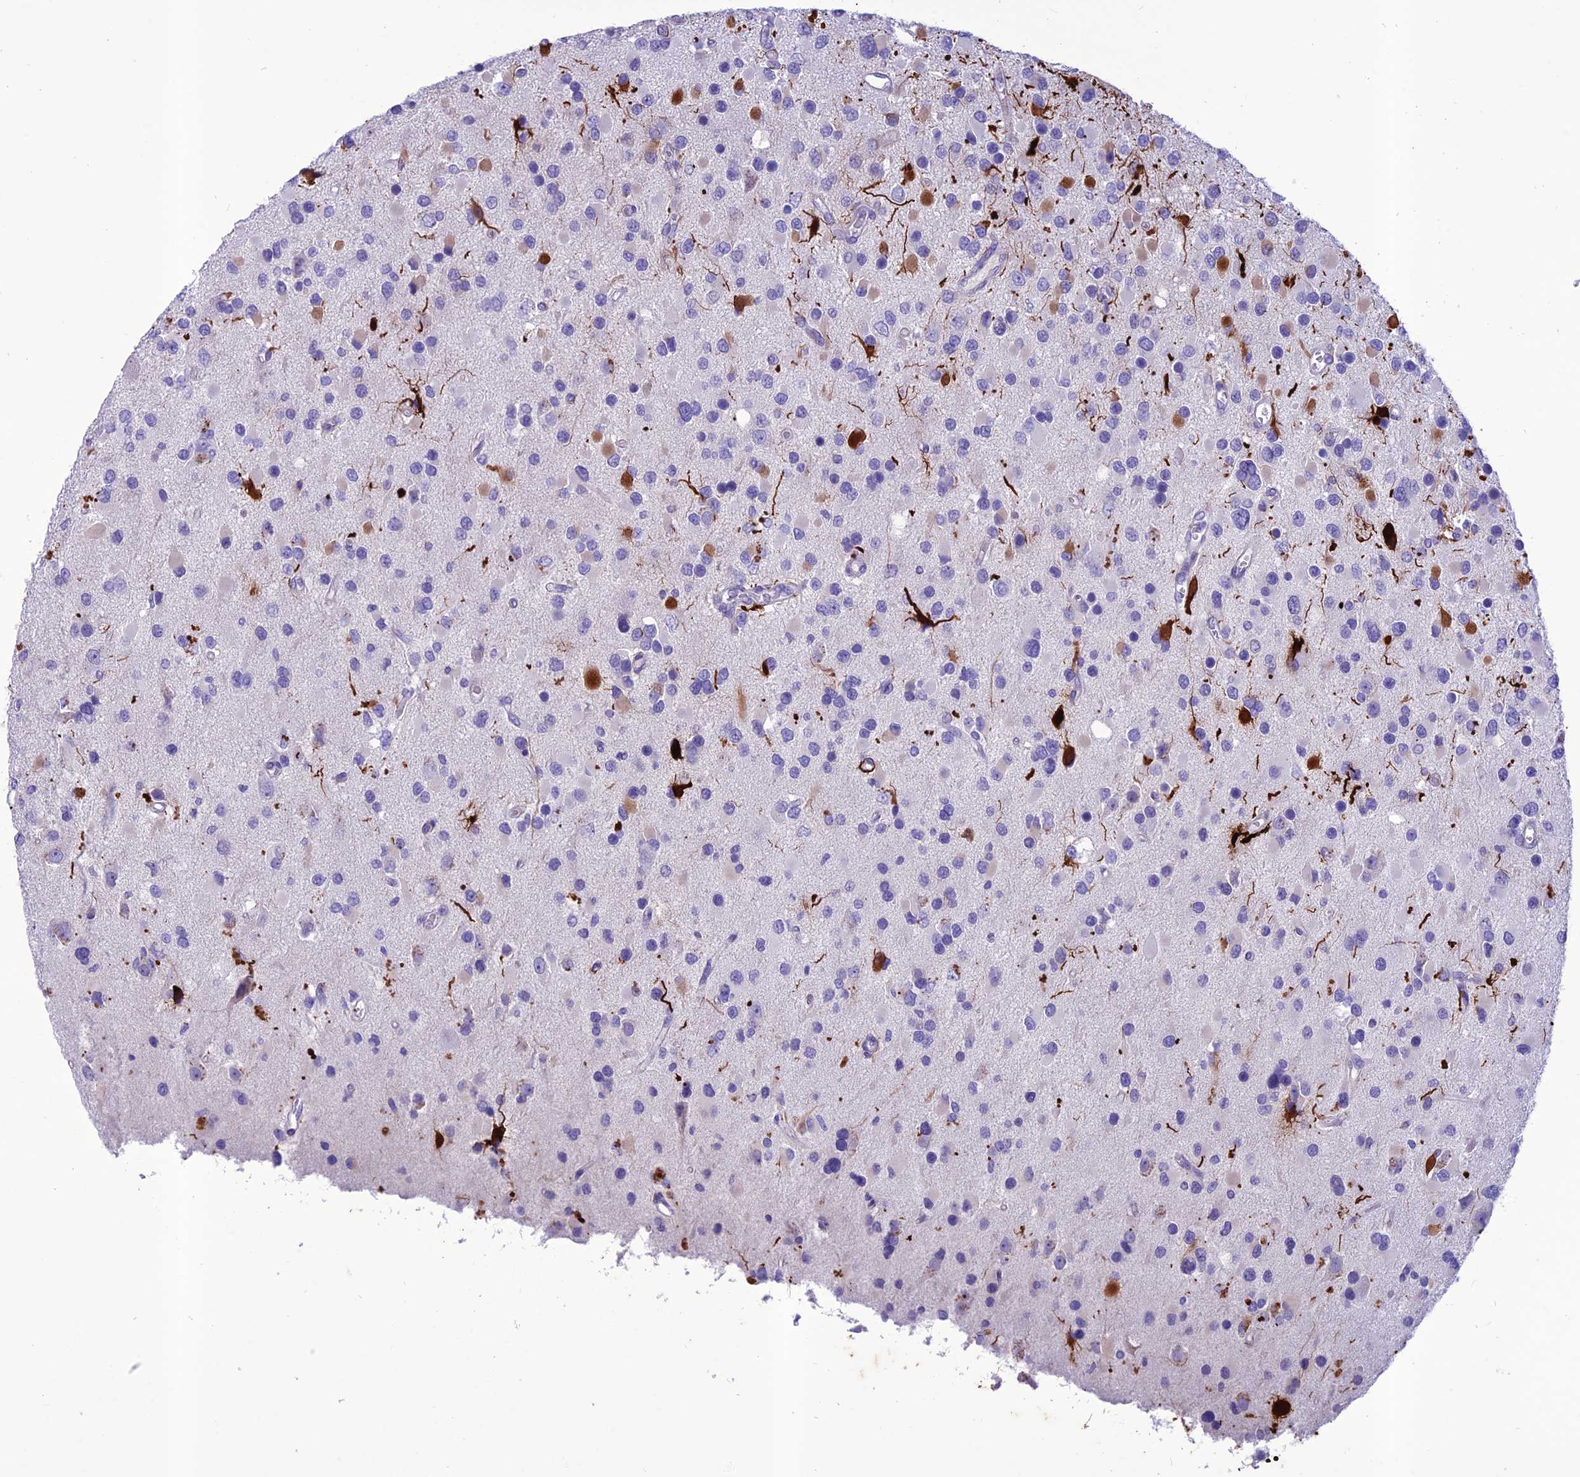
{"staining": {"intensity": "negative", "quantity": "none", "location": "none"}, "tissue": "glioma", "cell_type": "Tumor cells", "image_type": "cancer", "snomed": [{"axis": "morphology", "description": "Glioma, malignant, High grade"}, {"axis": "topography", "description": "Brain"}], "caption": "Immunohistochemical staining of human high-grade glioma (malignant) exhibits no significant positivity in tumor cells.", "gene": "IFT172", "patient": {"sex": "male", "age": 53}}